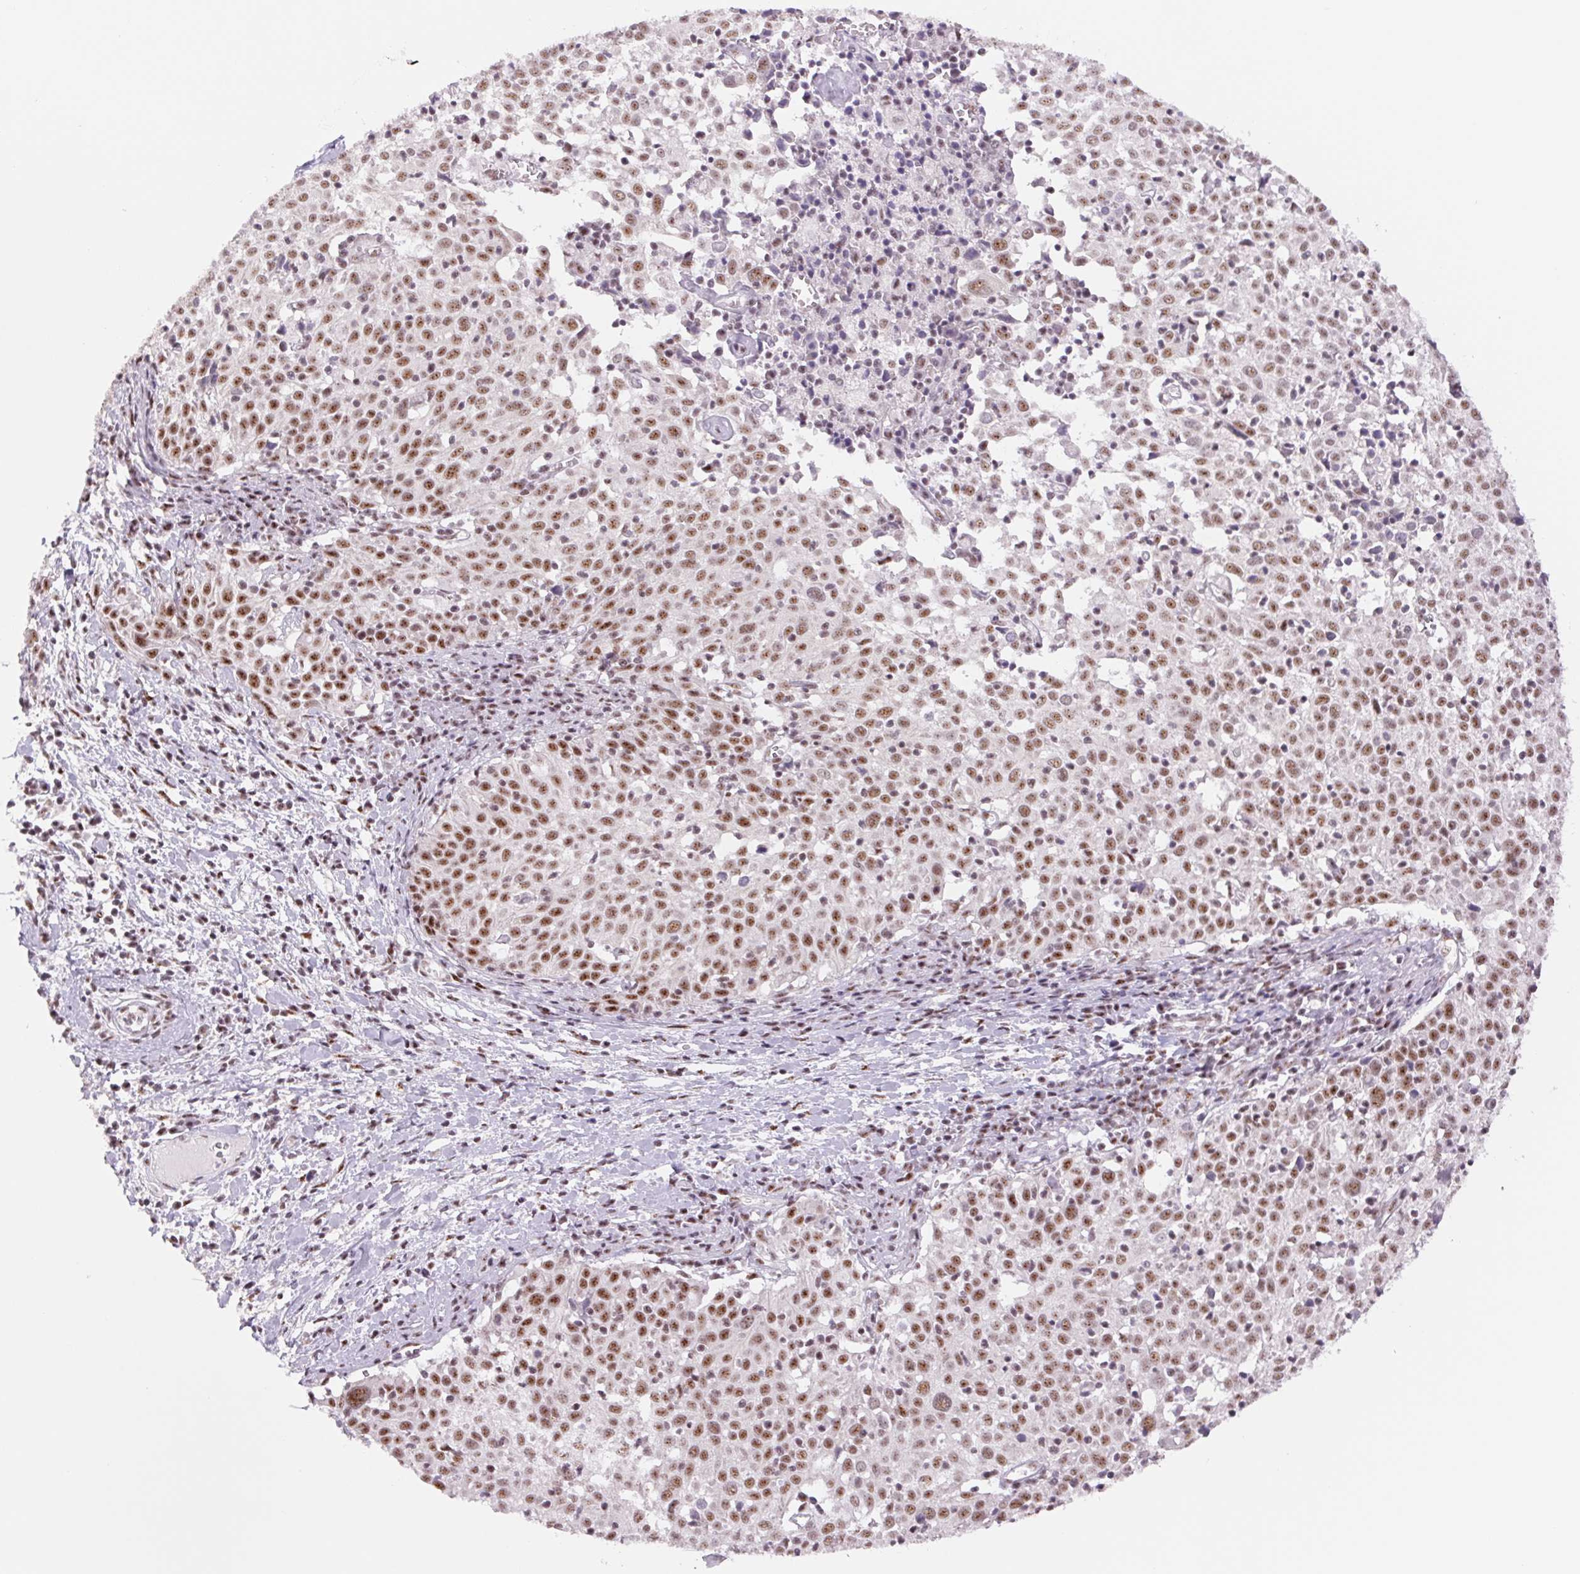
{"staining": {"intensity": "moderate", "quantity": ">75%", "location": "nuclear"}, "tissue": "cervical cancer", "cell_type": "Tumor cells", "image_type": "cancer", "snomed": [{"axis": "morphology", "description": "Squamous cell carcinoma, NOS"}, {"axis": "topography", "description": "Cervix"}], "caption": "An IHC histopathology image of tumor tissue is shown. Protein staining in brown labels moderate nuclear positivity in squamous cell carcinoma (cervical) within tumor cells.", "gene": "ZC3H14", "patient": {"sex": "female", "age": 39}}